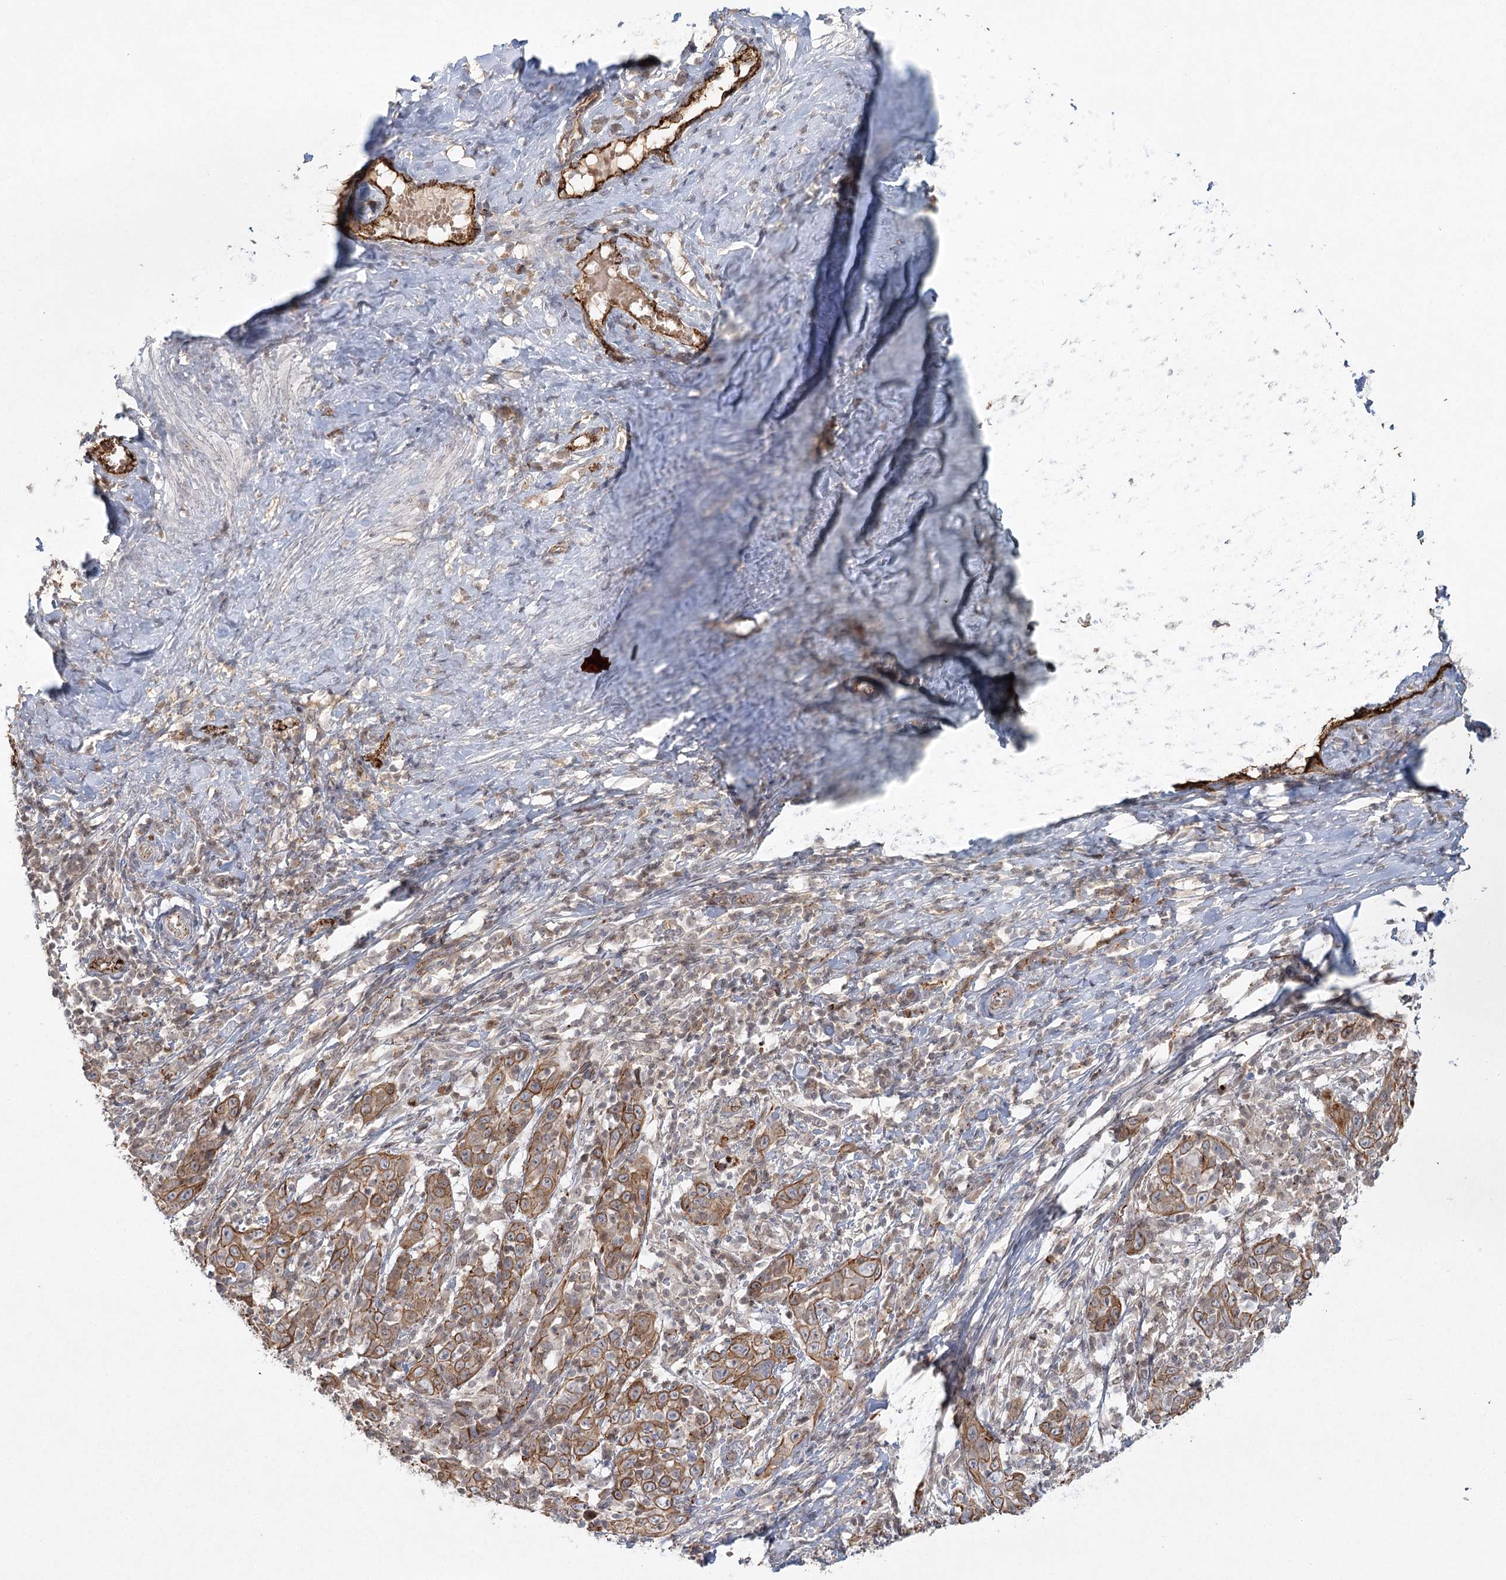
{"staining": {"intensity": "moderate", "quantity": ">75%", "location": "cytoplasmic/membranous"}, "tissue": "cervical cancer", "cell_type": "Tumor cells", "image_type": "cancer", "snomed": [{"axis": "morphology", "description": "Squamous cell carcinoma, NOS"}, {"axis": "topography", "description": "Cervix"}], "caption": "Tumor cells show moderate cytoplasmic/membranous positivity in about >75% of cells in squamous cell carcinoma (cervical).", "gene": "KBTBD4", "patient": {"sex": "female", "age": 46}}